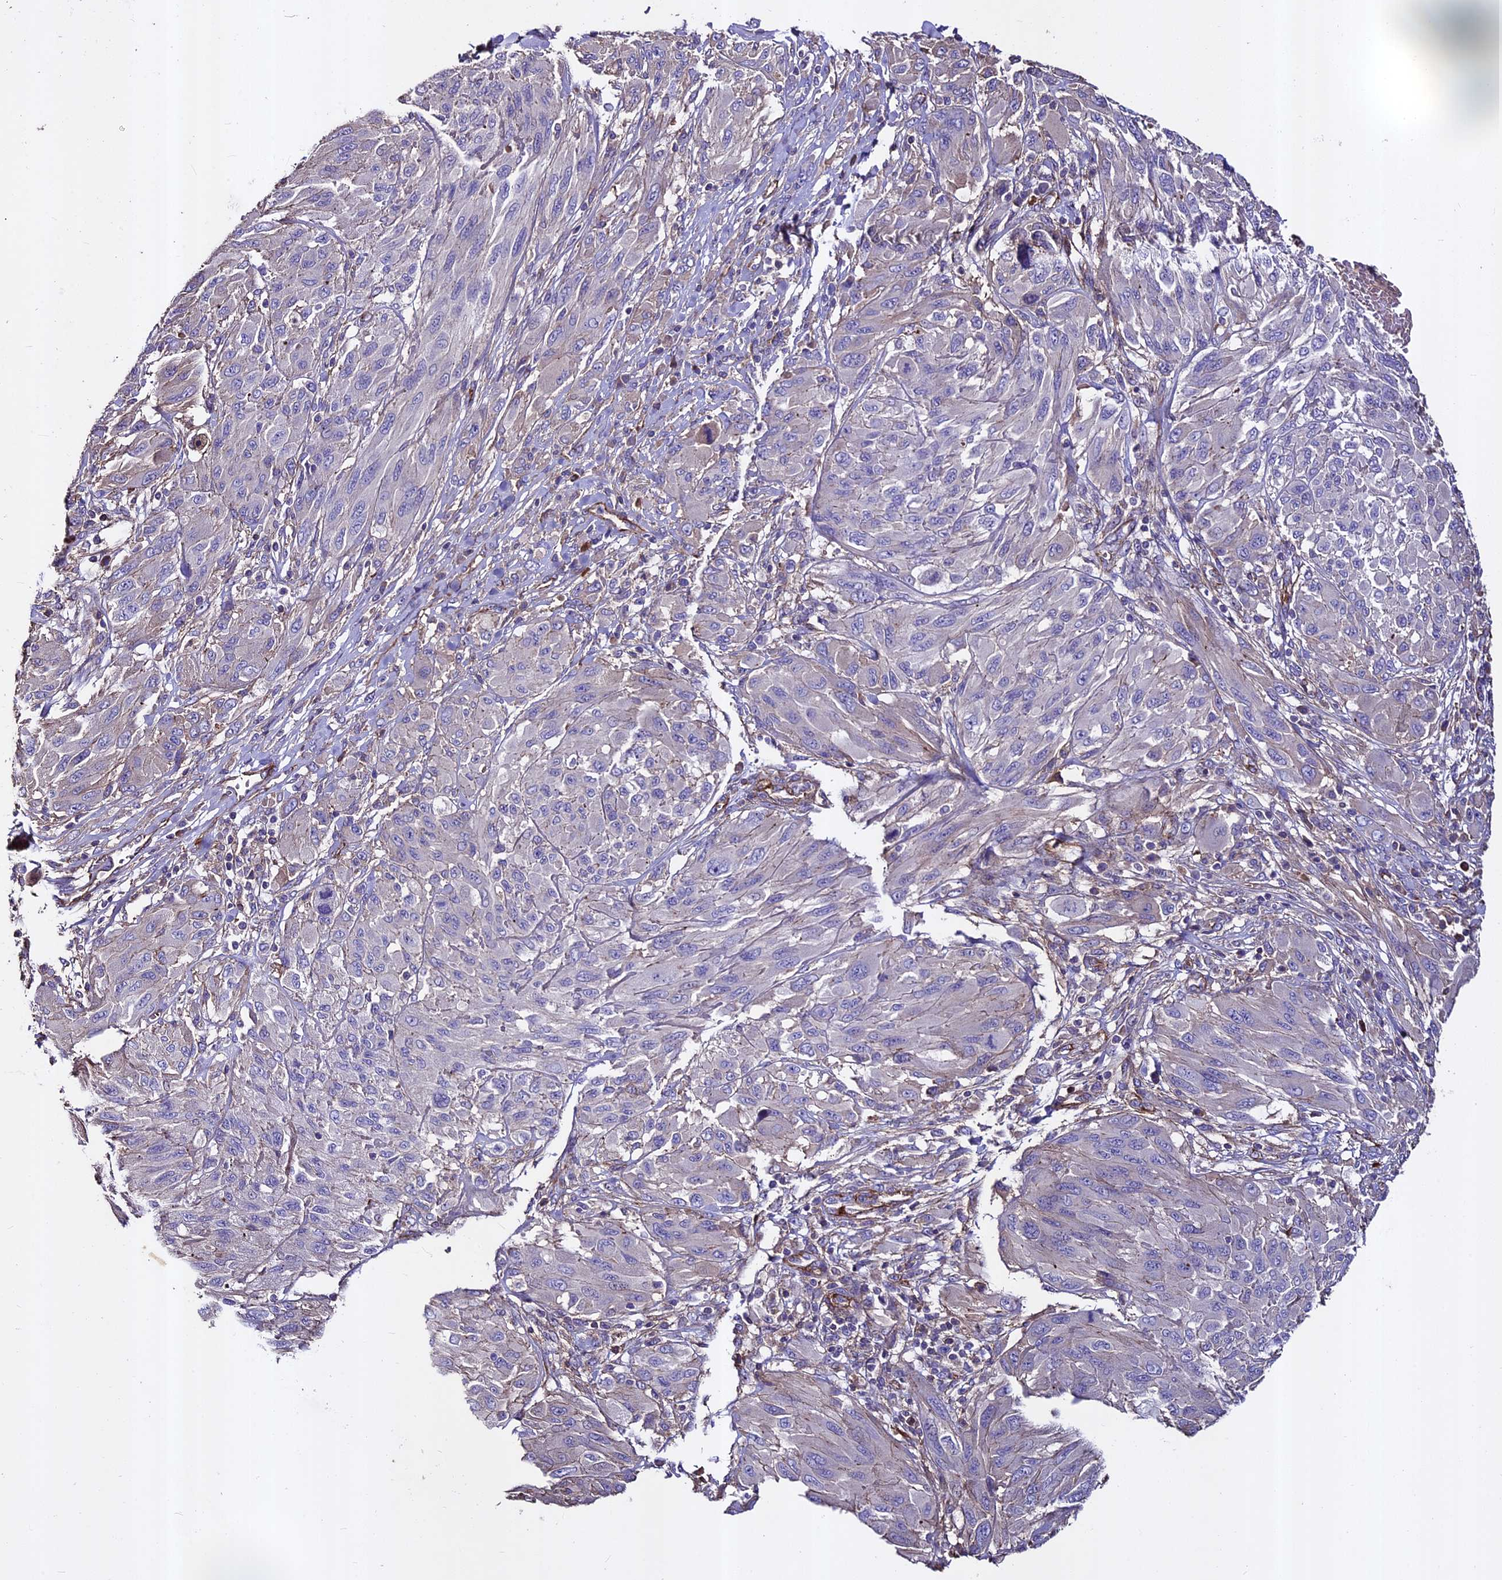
{"staining": {"intensity": "negative", "quantity": "none", "location": "none"}, "tissue": "melanoma", "cell_type": "Tumor cells", "image_type": "cancer", "snomed": [{"axis": "morphology", "description": "Malignant melanoma, NOS"}, {"axis": "topography", "description": "Skin"}], "caption": "Immunohistochemistry of melanoma reveals no positivity in tumor cells.", "gene": "EVA1B", "patient": {"sex": "female", "age": 91}}